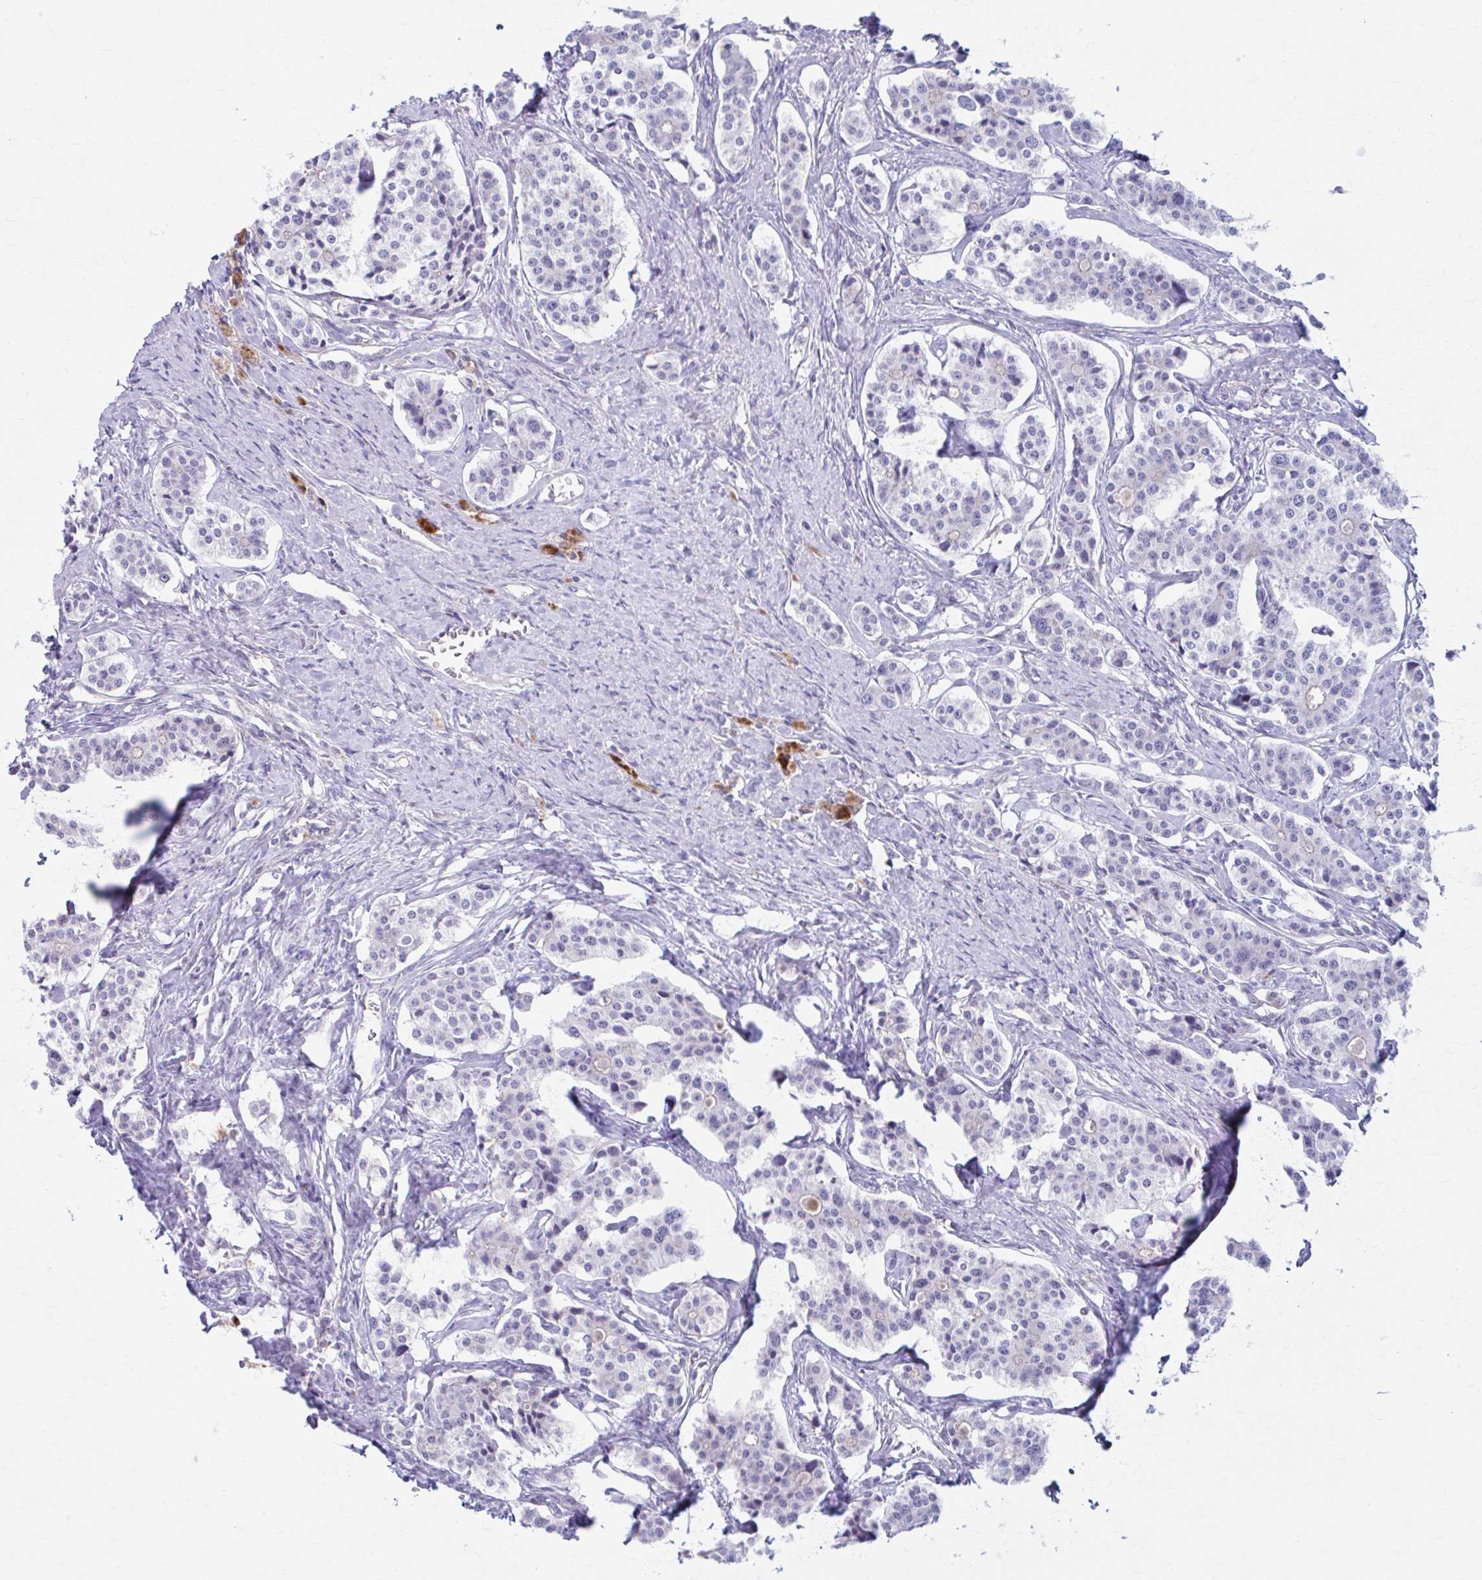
{"staining": {"intensity": "negative", "quantity": "none", "location": "none"}, "tissue": "carcinoid", "cell_type": "Tumor cells", "image_type": "cancer", "snomed": [{"axis": "morphology", "description": "Carcinoid, malignant, NOS"}, {"axis": "topography", "description": "Small intestine"}], "caption": "High power microscopy image of an IHC image of malignant carcinoid, revealing no significant staining in tumor cells.", "gene": "ADAT3", "patient": {"sex": "male", "age": 63}}